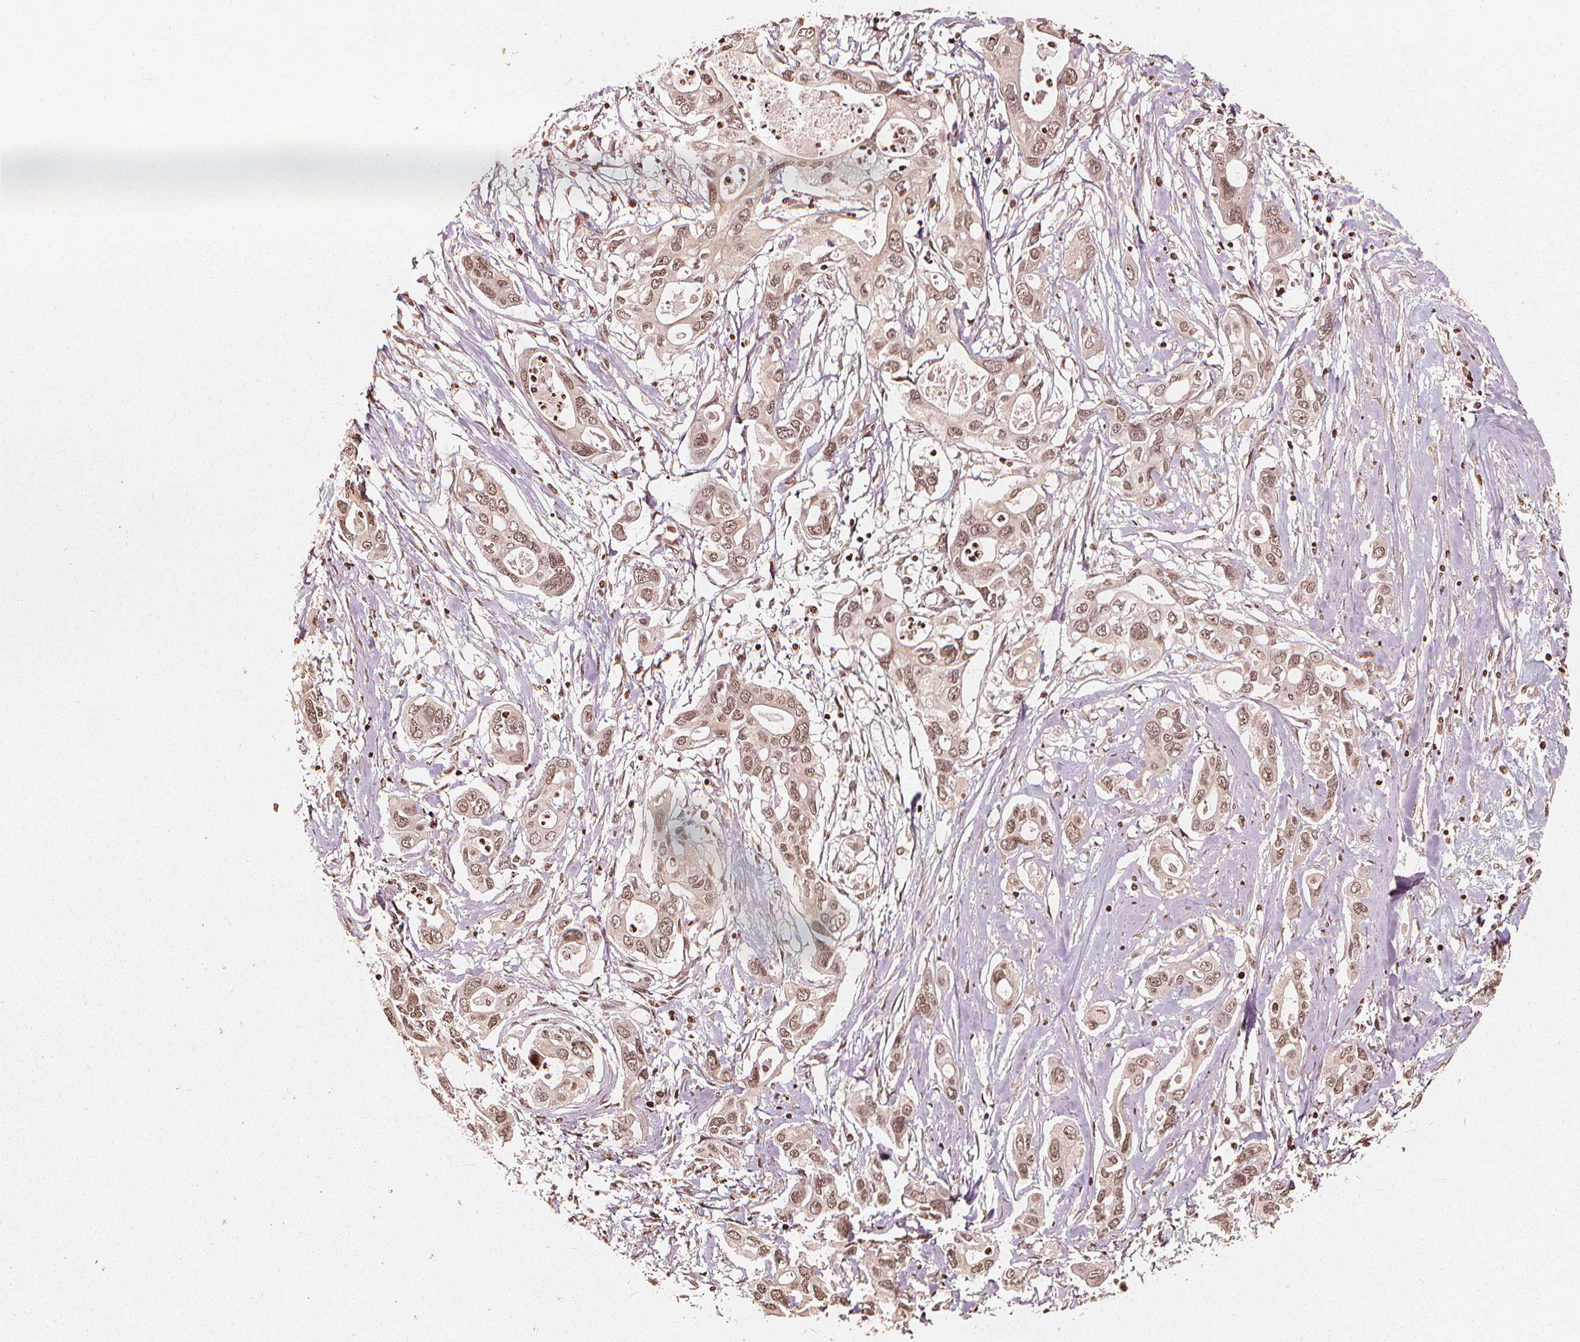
{"staining": {"intensity": "moderate", "quantity": ">75%", "location": "nuclear"}, "tissue": "pancreatic cancer", "cell_type": "Tumor cells", "image_type": "cancer", "snomed": [{"axis": "morphology", "description": "Adenocarcinoma, NOS"}, {"axis": "topography", "description": "Pancreas"}], "caption": "Tumor cells exhibit moderate nuclear staining in approximately >75% of cells in adenocarcinoma (pancreatic). Using DAB (brown) and hematoxylin (blue) stains, captured at high magnification using brightfield microscopy.", "gene": "H3C14", "patient": {"sex": "male", "age": 60}}